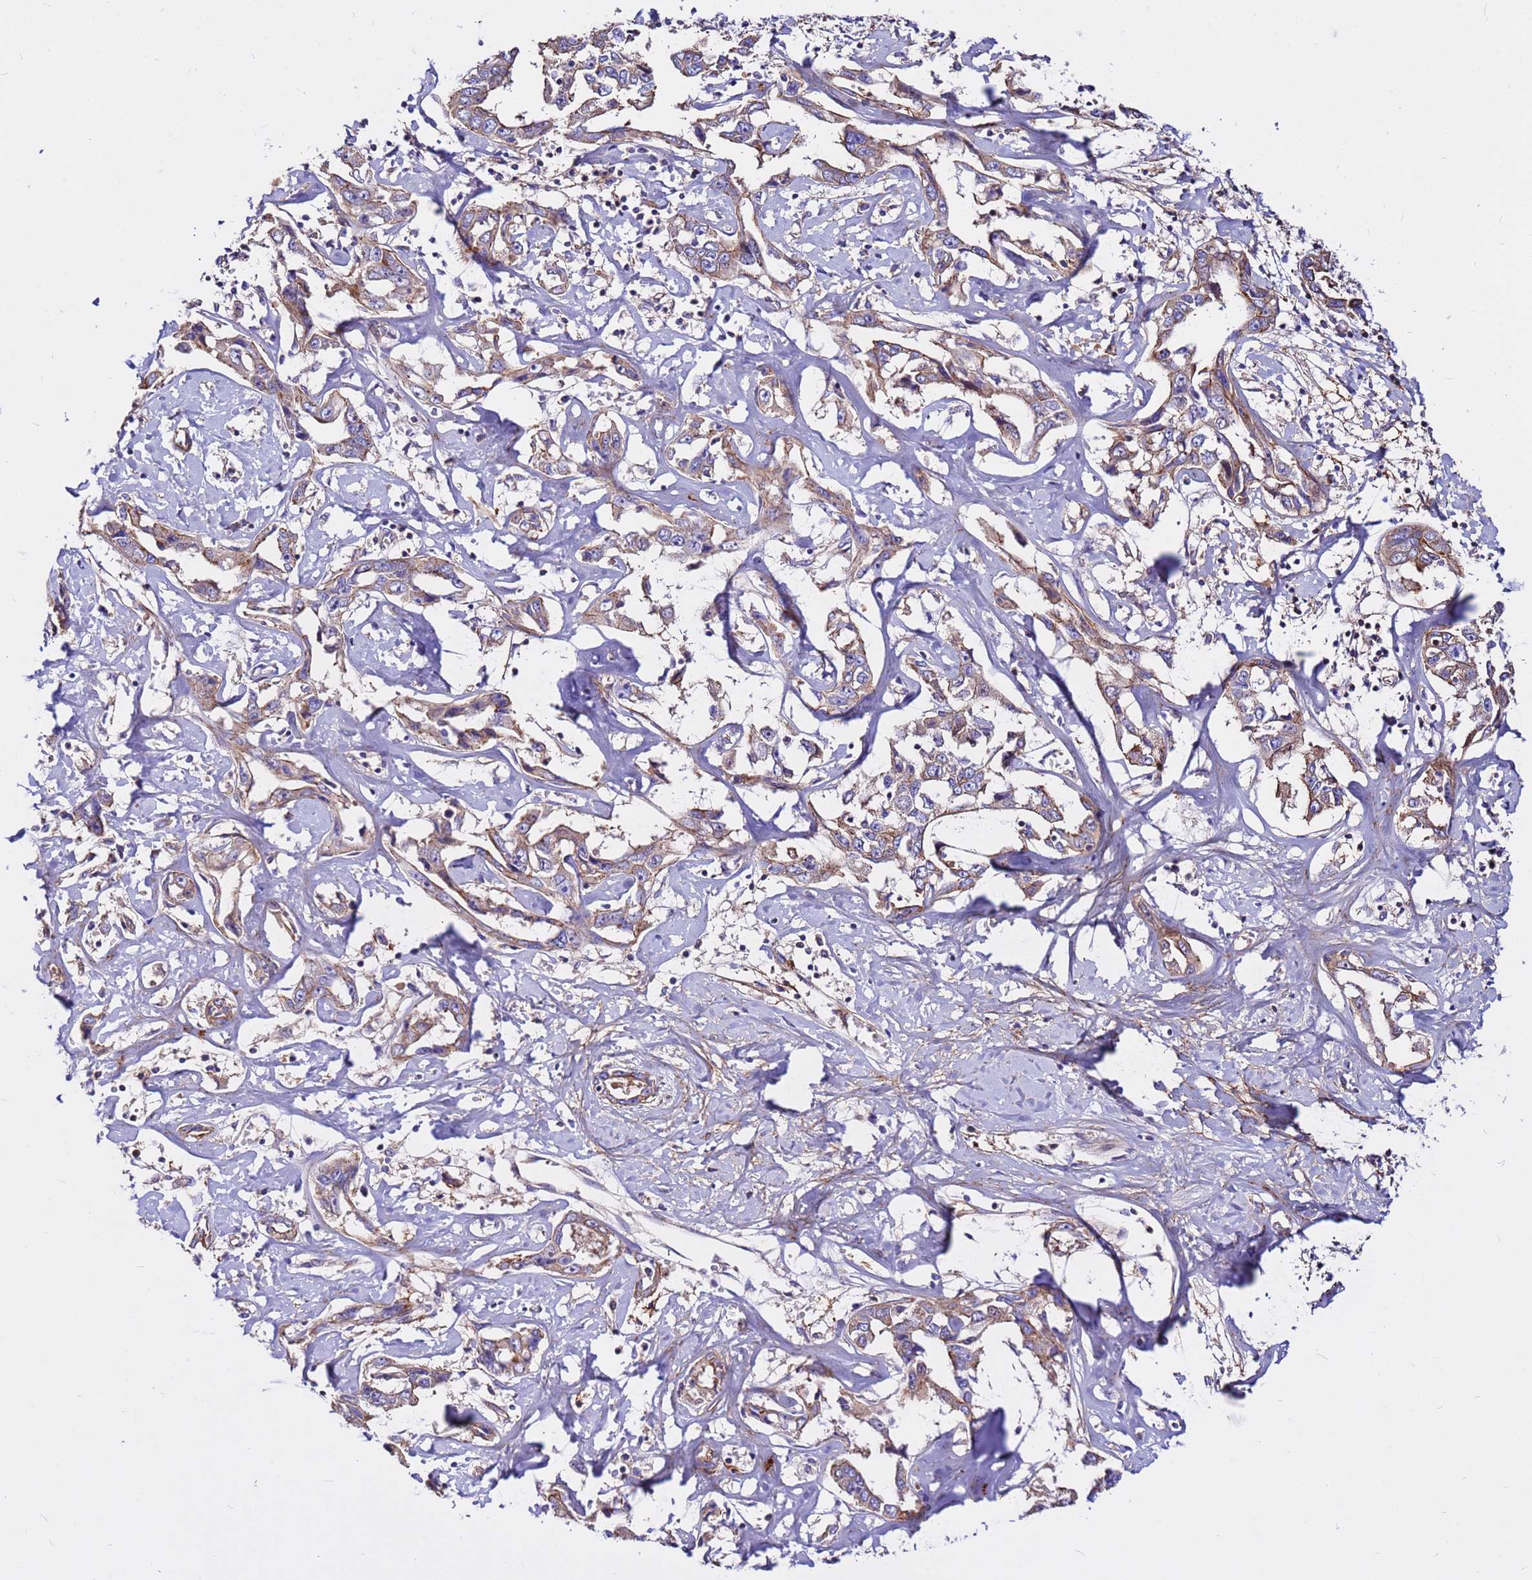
{"staining": {"intensity": "moderate", "quantity": ">75%", "location": "cytoplasmic/membranous"}, "tissue": "liver cancer", "cell_type": "Tumor cells", "image_type": "cancer", "snomed": [{"axis": "morphology", "description": "Cholangiocarcinoma"}, {"axis": "topography", "description": "Liver"}], "caption": "Immunohistochemical staining of human liver cancer (cholangiocarcinoma) displays moderate cytoplasmic/membranous protein expression in approximately >75% of tumor cells.", "gene": "CRHBP", "patient": {"sex": "male", "age": 59}}